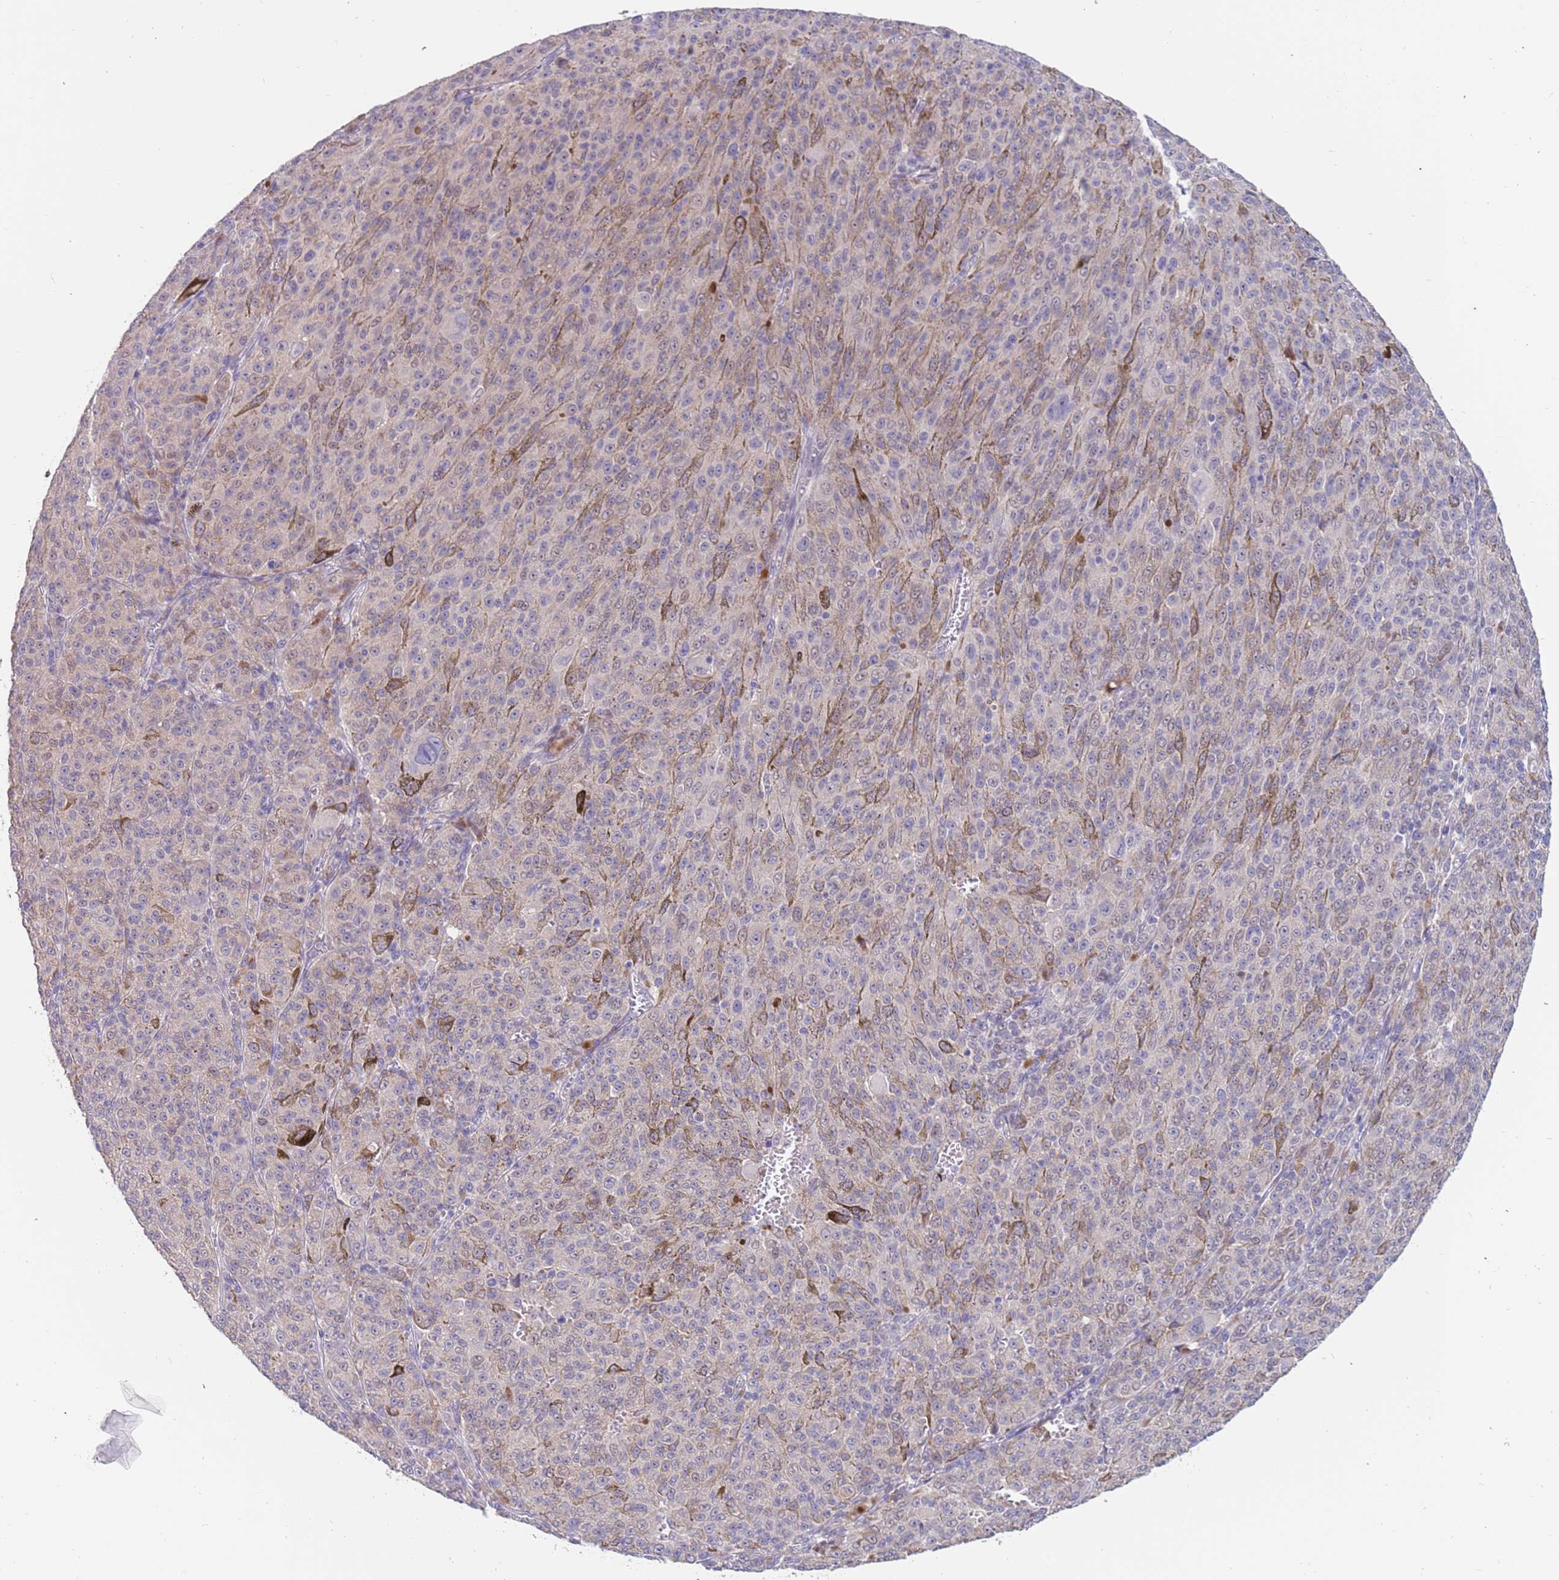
{"staining": {"intensity": "negative", "quantity": "none", "location": "none"}, "tissue": "melanoma", "cell_type": "Tumor cells", "image_type": "cancer", "snomed": [{"axis": "morphology", "description": "Malignant melanoma, NOS"}, {"axis": "topography", "description": "Skin"}], "caption": "Tumor cells are negative for protein expression in human malignant melanoma.", "gene": "ZNF746", "patient": {"sex": "female", "age": 52}}